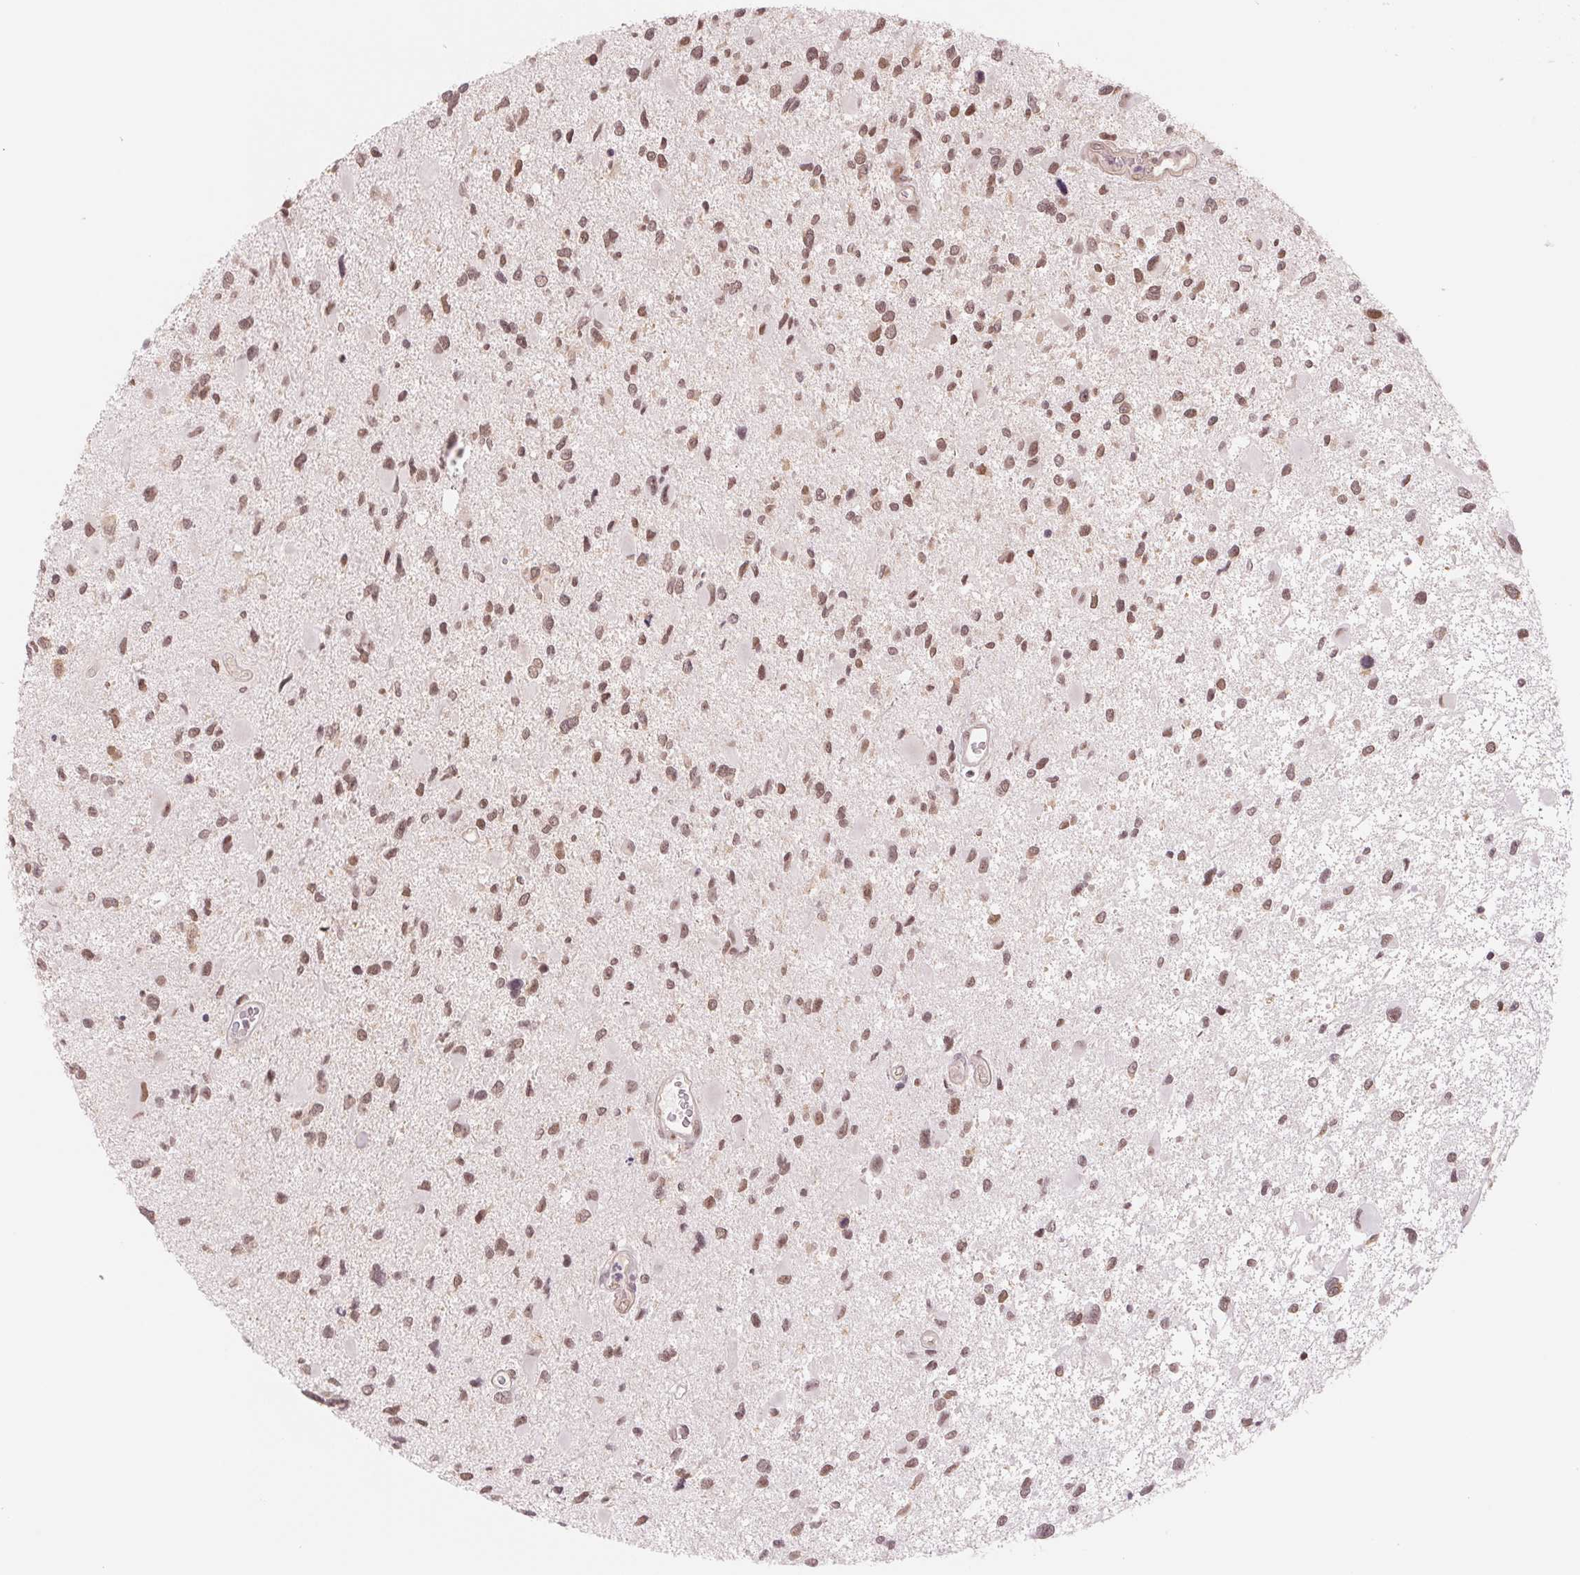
{"staining": {"intensity": "weak", "quantity": ">75%", "location": "cytoplasmic/membranous,nuclear"}, "tissue": "glioma", "cell_type": "Tumor cells", "image_type": "cancer", "snomed": [{"axis": "morphology", "description": "Glioma, malignant, Low grade"}, {"axis": "topography", "description": "Brain"}], "caption": "Weak cytoplasmic/membranous and nuclear protein positivity is seen in about >75% of tumor cells in malignant glioma (low-grade). The staining was performed using DAB (3,3'-diaminobenzidine), with brown indicating positive protein expression. Nuclei are stained blue with hematoxylin.", "gene": "DNAJB6", "patient": {"sex": "female", "age": 32}}